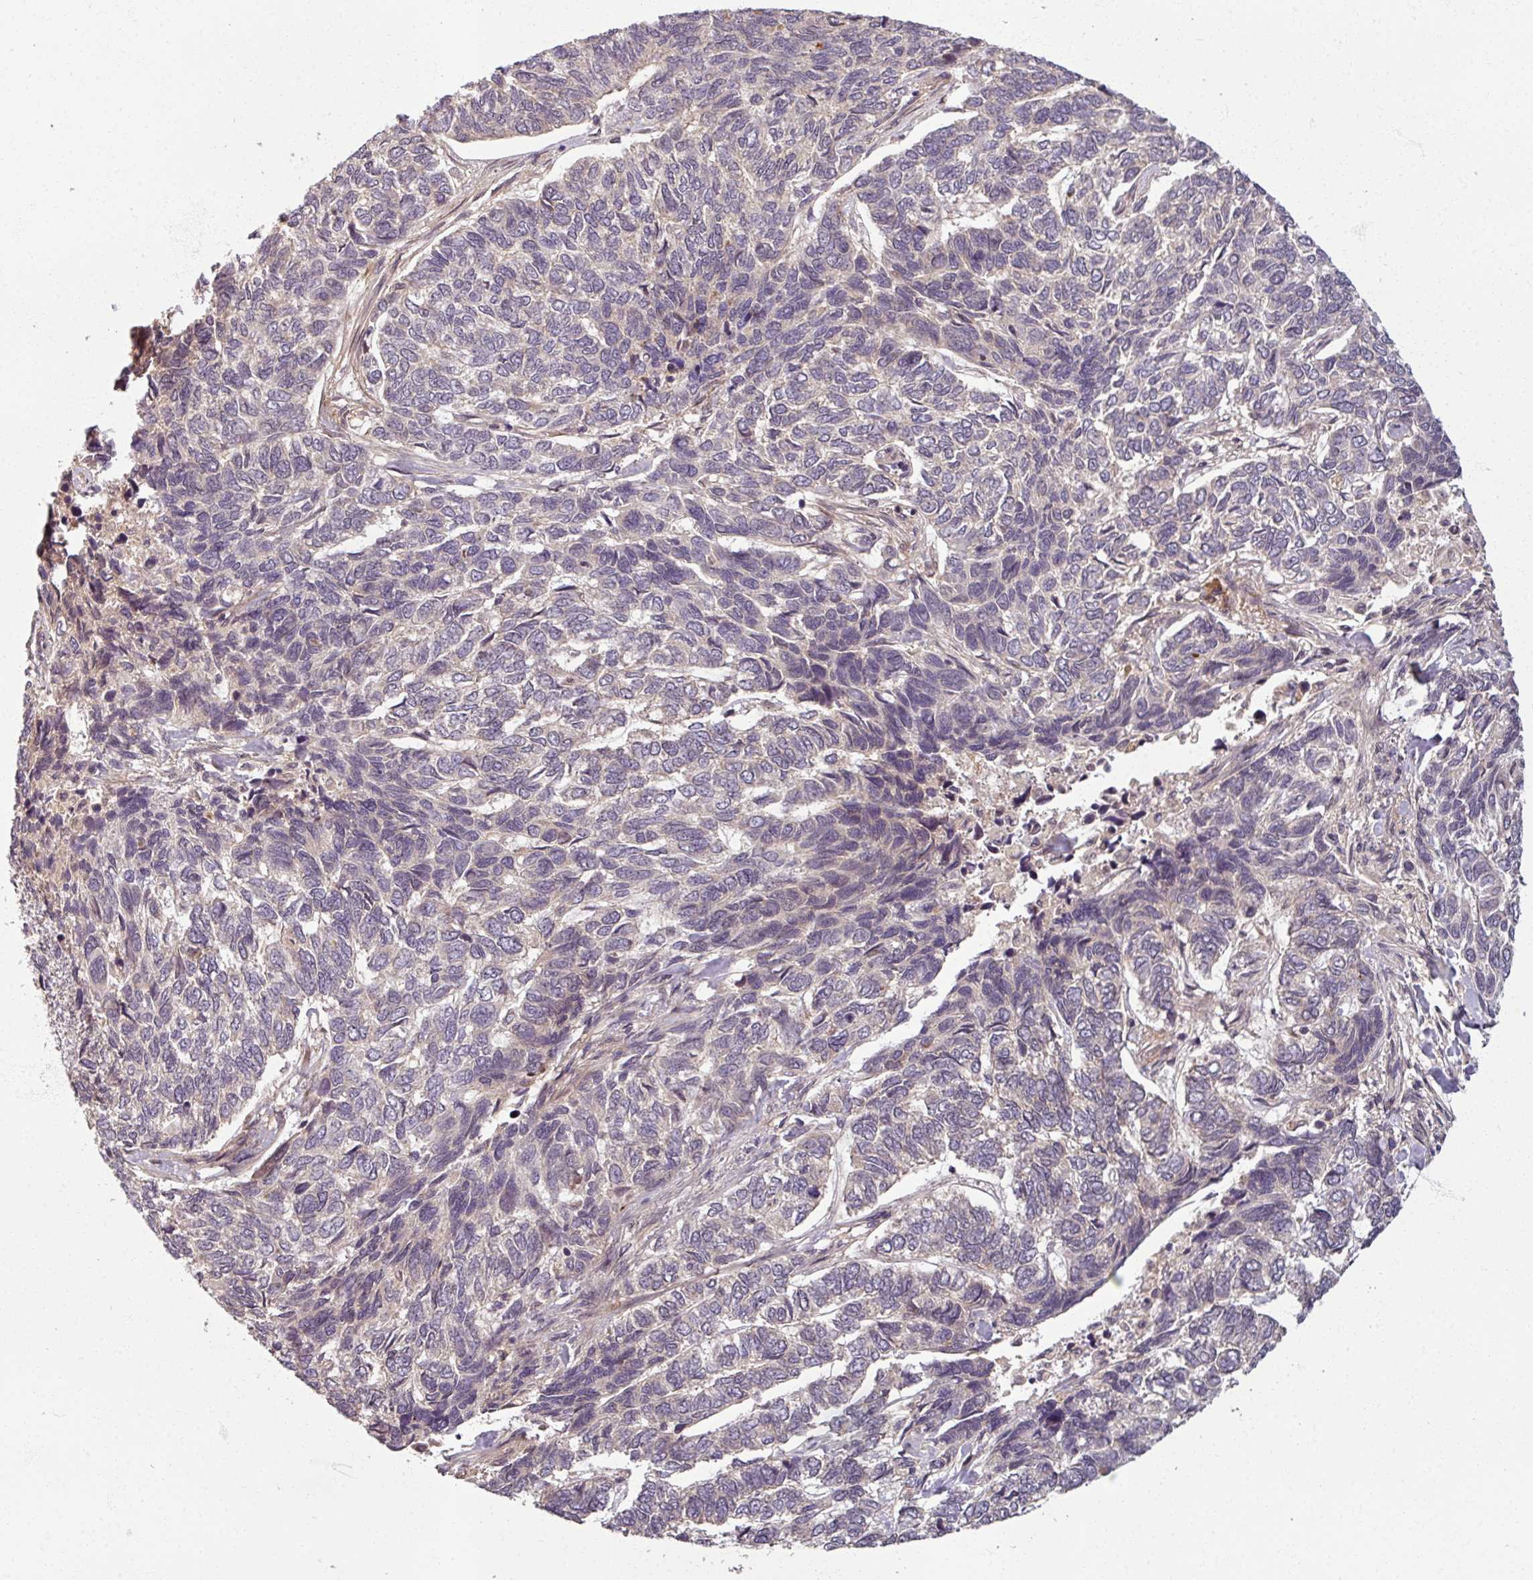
{"staining": {"intensity": "negative", "quantity": "none", "location": "none"}, "tissue": "skin cancer", "cell_type": "Tumor cells", "image_type": "cancer", "snomed": [{"axis": "morphology", "description": "Basal cell carcinoma"}, {"axis": "topography", "description": "Skin"}], "caption": "The micrograph shows no staining of tumor cells in basal cell carcinoma (skin). (DAB IHC with hematoxylin counter stain).", "gene": "POLR2G", "patient": {"sex": "female", "age": 65}}